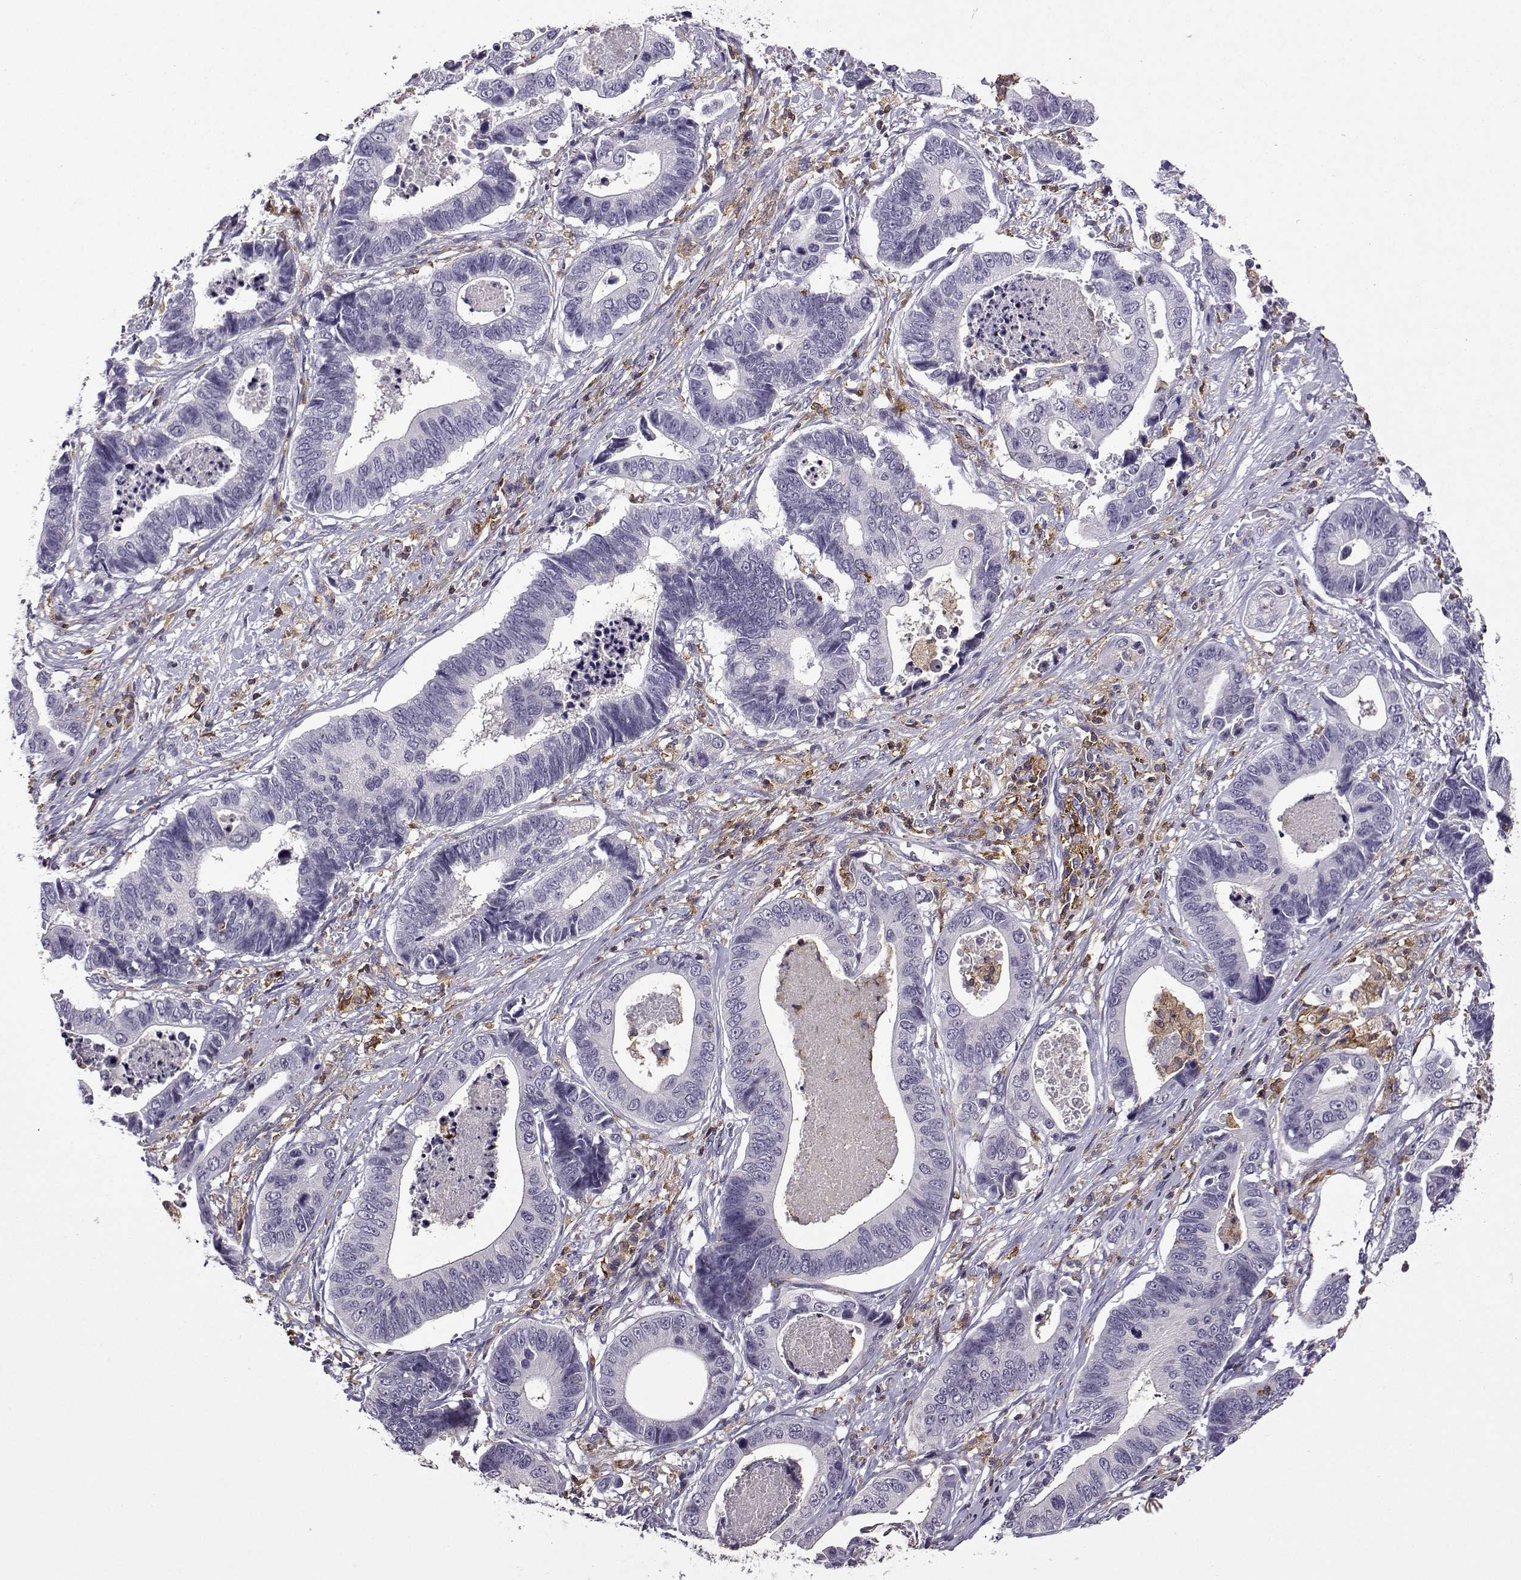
{"staining": {"intensity": "negative", "quantity": "none", "location": "none"}, "tissue": "stomach cancer", "cell_type": "Tumor cells", "image_type": "cancer", "snomed": [{"axis": "morphology", "description": "Adenocarcinoma, NOS"}, {"axis": "topography", "description": "Stomach"}], "caption": "High power microscopy histopathology image of an immunohistochemistry (IHC) image of stomach cancer (adenocarcinoma), revealing no significant staining in tumor cells. (Brightfield microscopy of DAB IHC at high magnification).", "gene": "DOCK10", "patient": {"sex": "male", "age": 84}}